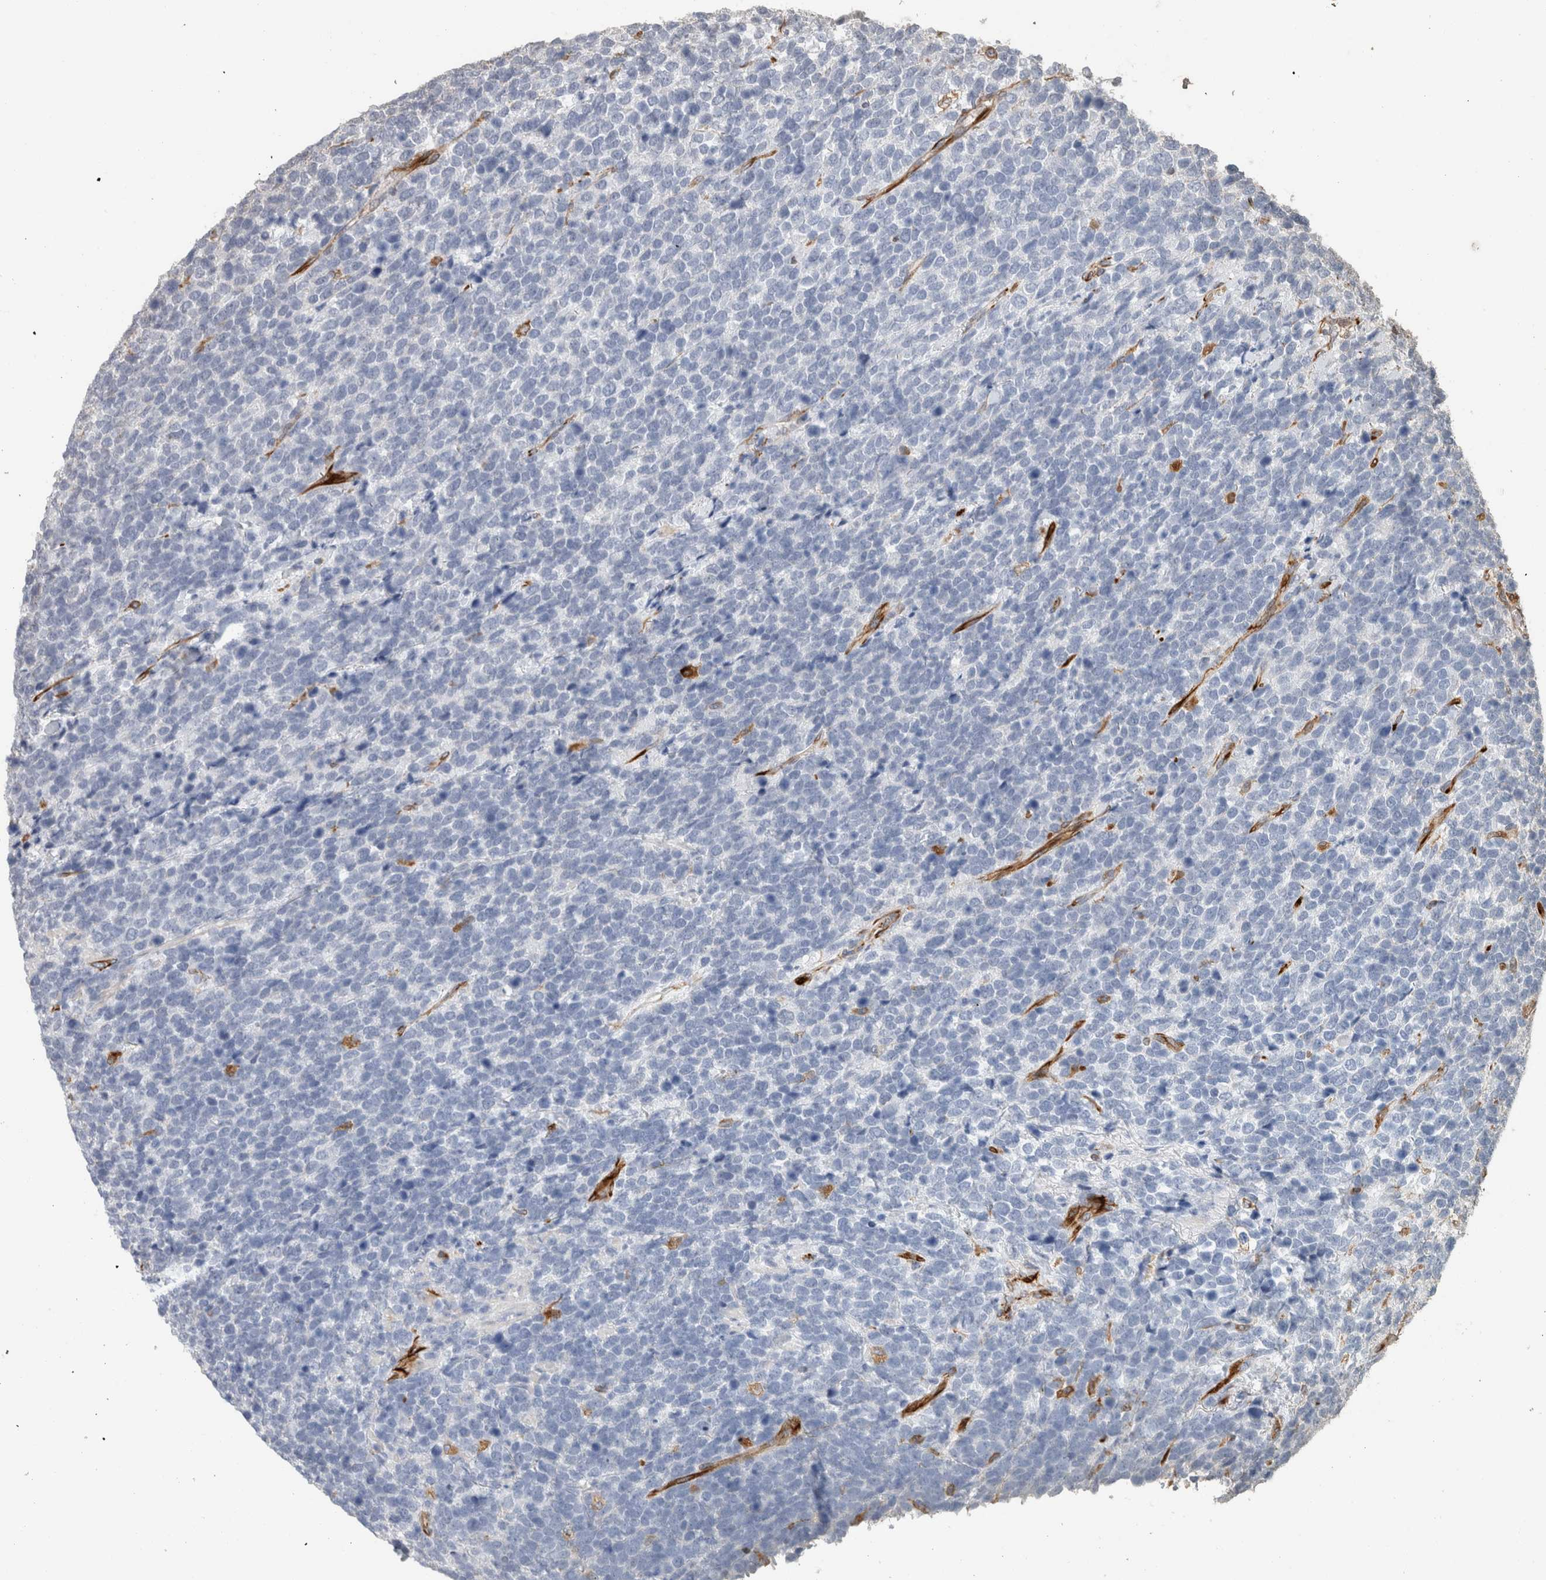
{"staining": {"intensity": "negative", "quantity": "none", "location": "none"}, "tissue": "urothelial cancer", "cell_type": "Tumor cells", "image_type": "cancer", "snomed": [{"axis": "morphology", "description": "Urothelial carcinoma, High grade"}, {"axis": "topography", "description": "Urinary bladder"}], "caption": "IHC micrograph of neoplastic tissue: human urothelial cancer stained with DAB (3,3'-diaminobenzidine) displays no significant protein expression in tumor cells. The staining was performed using DAB (3,3'-diaminobenzidine) to visualize the protein expression in brown, while the nuclei were stained in blue with hematoxylin (Magnification: 20x).", "gene": "LY86", "patient": {"sex": "female", "age": 82}}